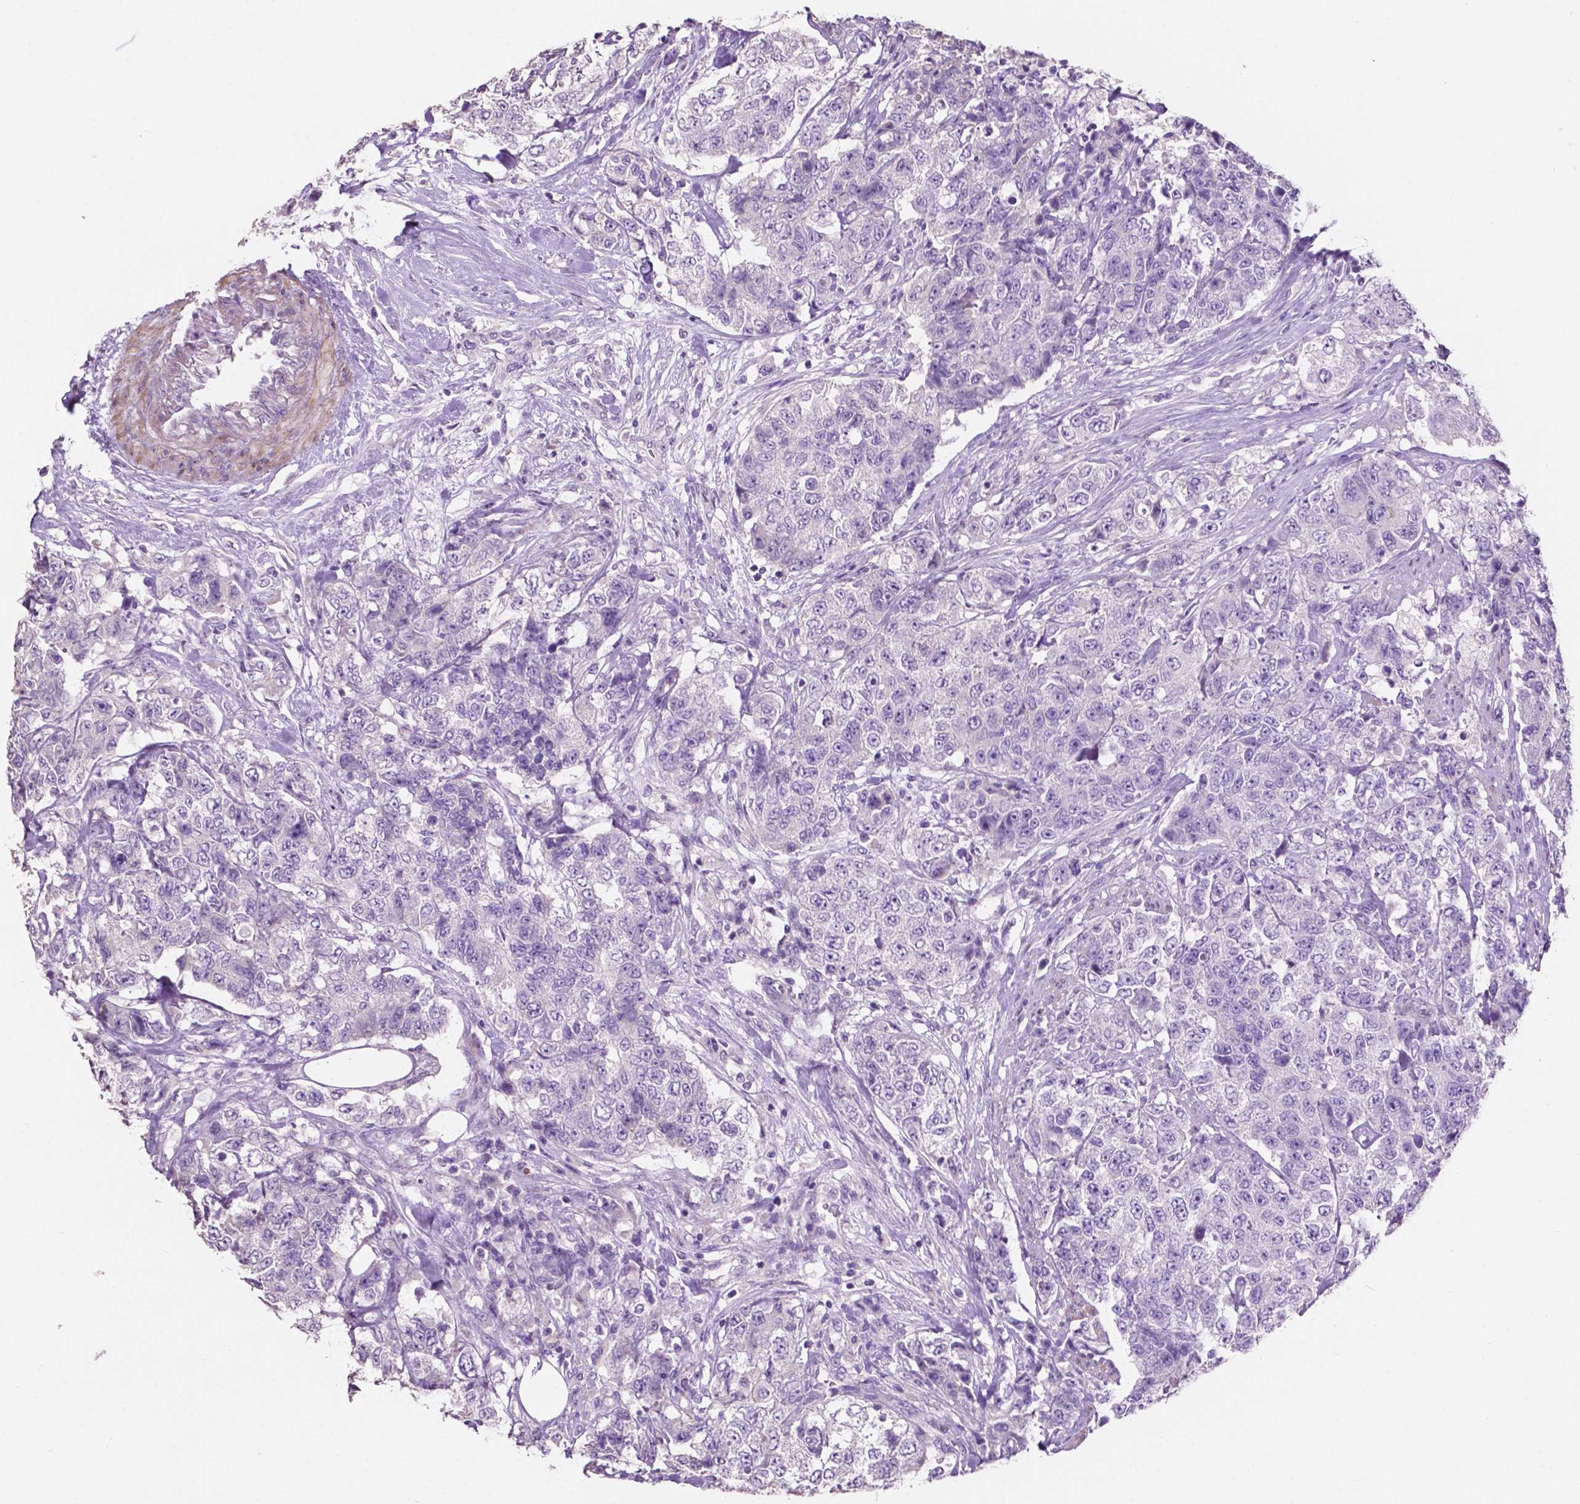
{"staining": {"intensity": "negative", "quantity": "none", "location": "none"}, "tissue": "urothelial cancer", "cell_type": "Tumor cells", "image_type": "cancer", "snomed": [{"axis": "morphology", "description": "Urothelial carcinoma, High grade"}, {"axis": "topography", "description": "Urinary bladder"}], "caption": "This is an immunohistochemistry image of urothelial carcinoma (high-grade). There is no expression in tumor cells.", "gene": "CLDN17", "patient": {"sex": "female", "age": 78}}